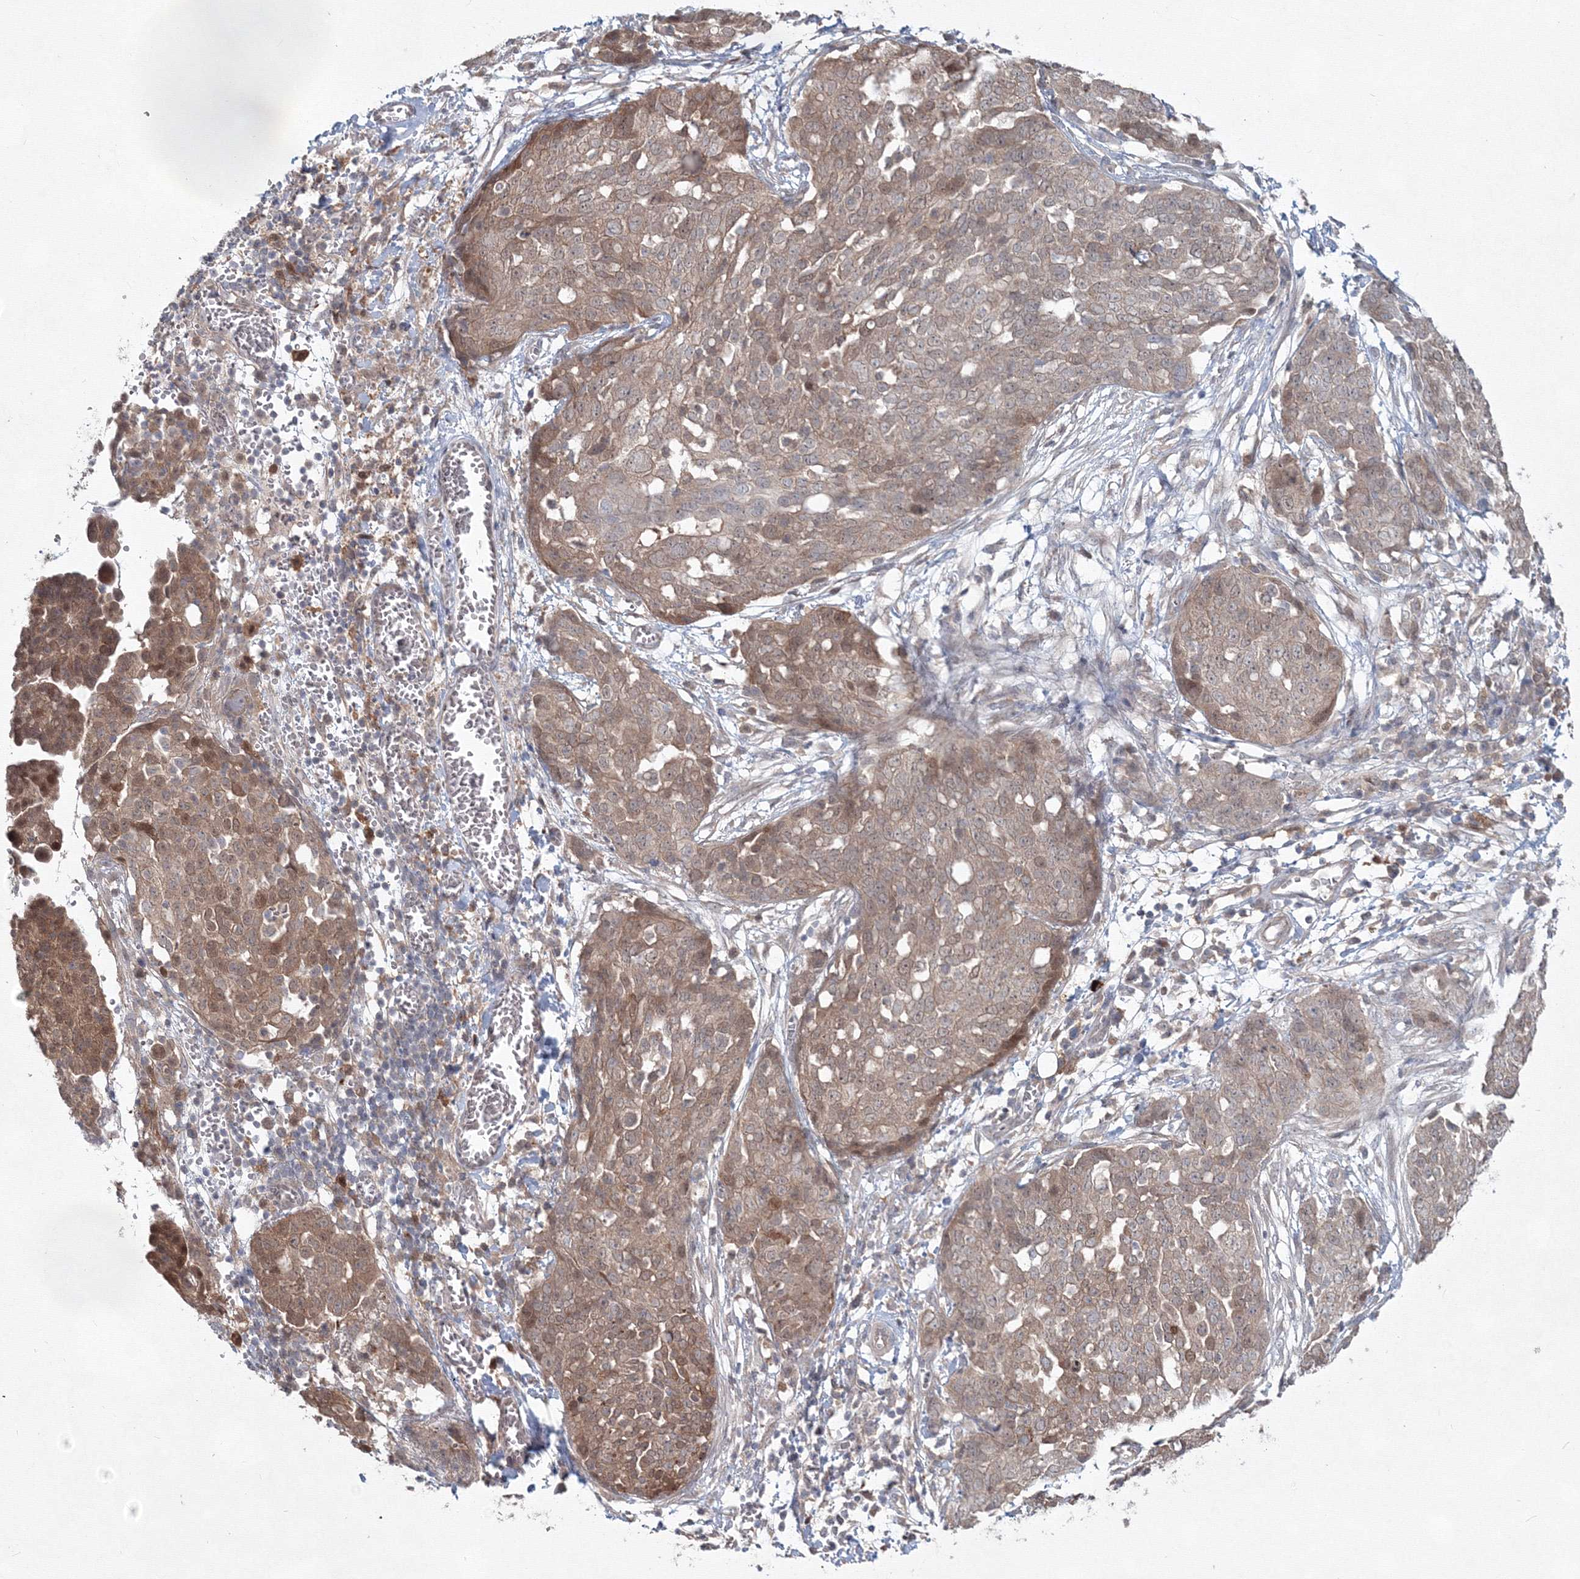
{"staining": {"intensity": "moderate", "quantity": ">75%", "location": "cytoplasmic/membranous"}, "tissue": "ovarian cancer", "cell_type": "Tumor cells", "image_type": "cancer", "snomed": [{"axis": "morphology", "description": "Cystadenocarcinoma, serous, NOS"}, {"axis": "topography", "description": "Soft tissue"}, {"axis": "topography", "description": "Ovary"}], "caption": "Ovarian cancer (serous cystadenocarcinoma) was stained to show a protein in brown. There is medium levels of moderate cytoplasmic/membranous expression in about >75% of tumor cells.", "gene": "MKRN2", "patient": {"sex": "female", "age": 57}}